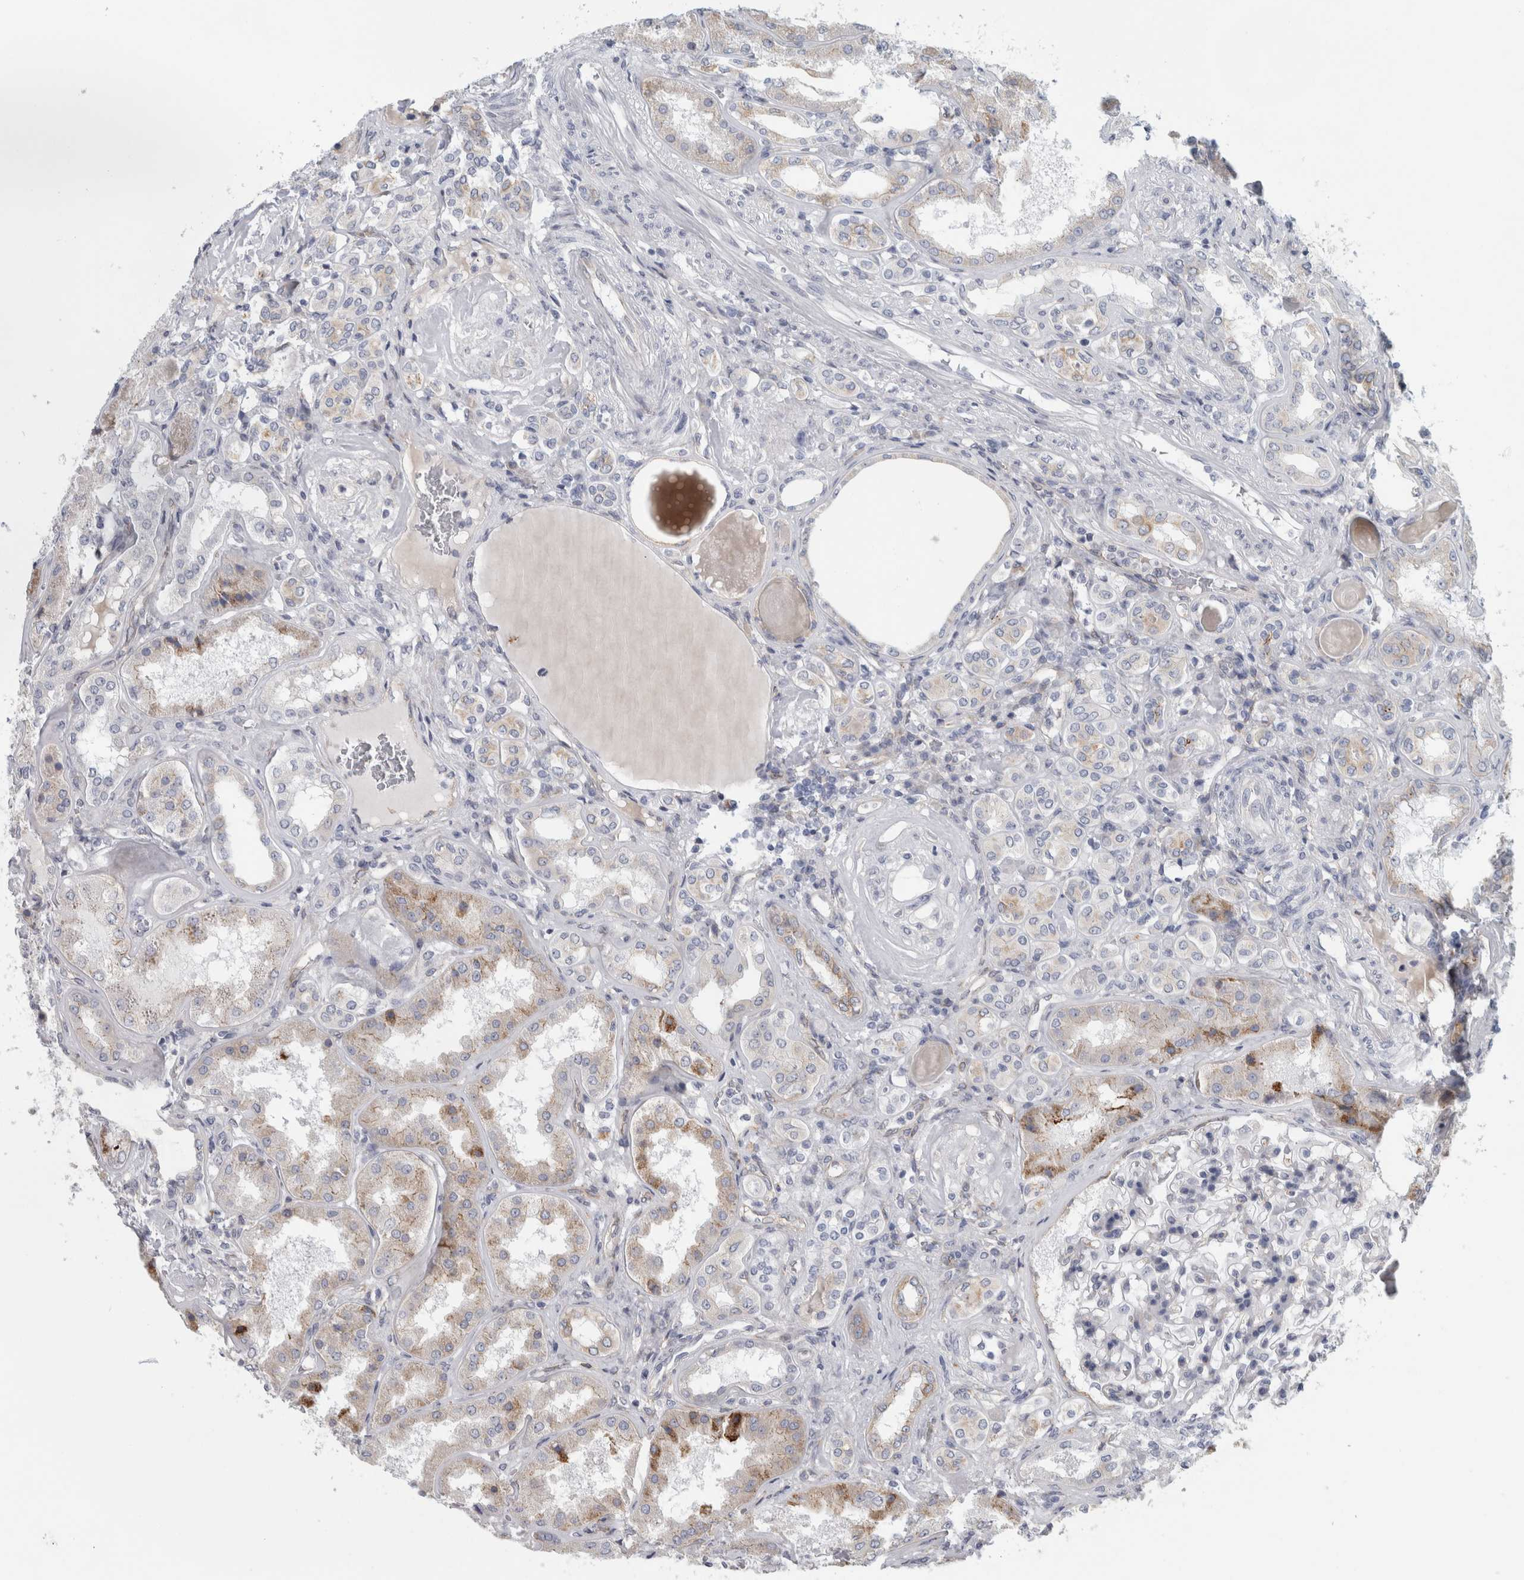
{"staining": {"intensity": "negative", "quantity": "none", "location": "none"}, "tissue": "kidney", "cell_type": "Cells in glomeruli", "image_type": "normal", "snomed": [{"axis": "morphology", "description": "Normal tissue, NOS"}, {"axis": "topography", "description": "Kidney"}], "caption": "Immunohistochemistry photomicrograph of benign kidney: human kidney stained with DAB demonstrates no significant protein expression in cells in glomeruli.", "gene": "B3GNT3", "patient": {"sex": "female", "age": 56}}